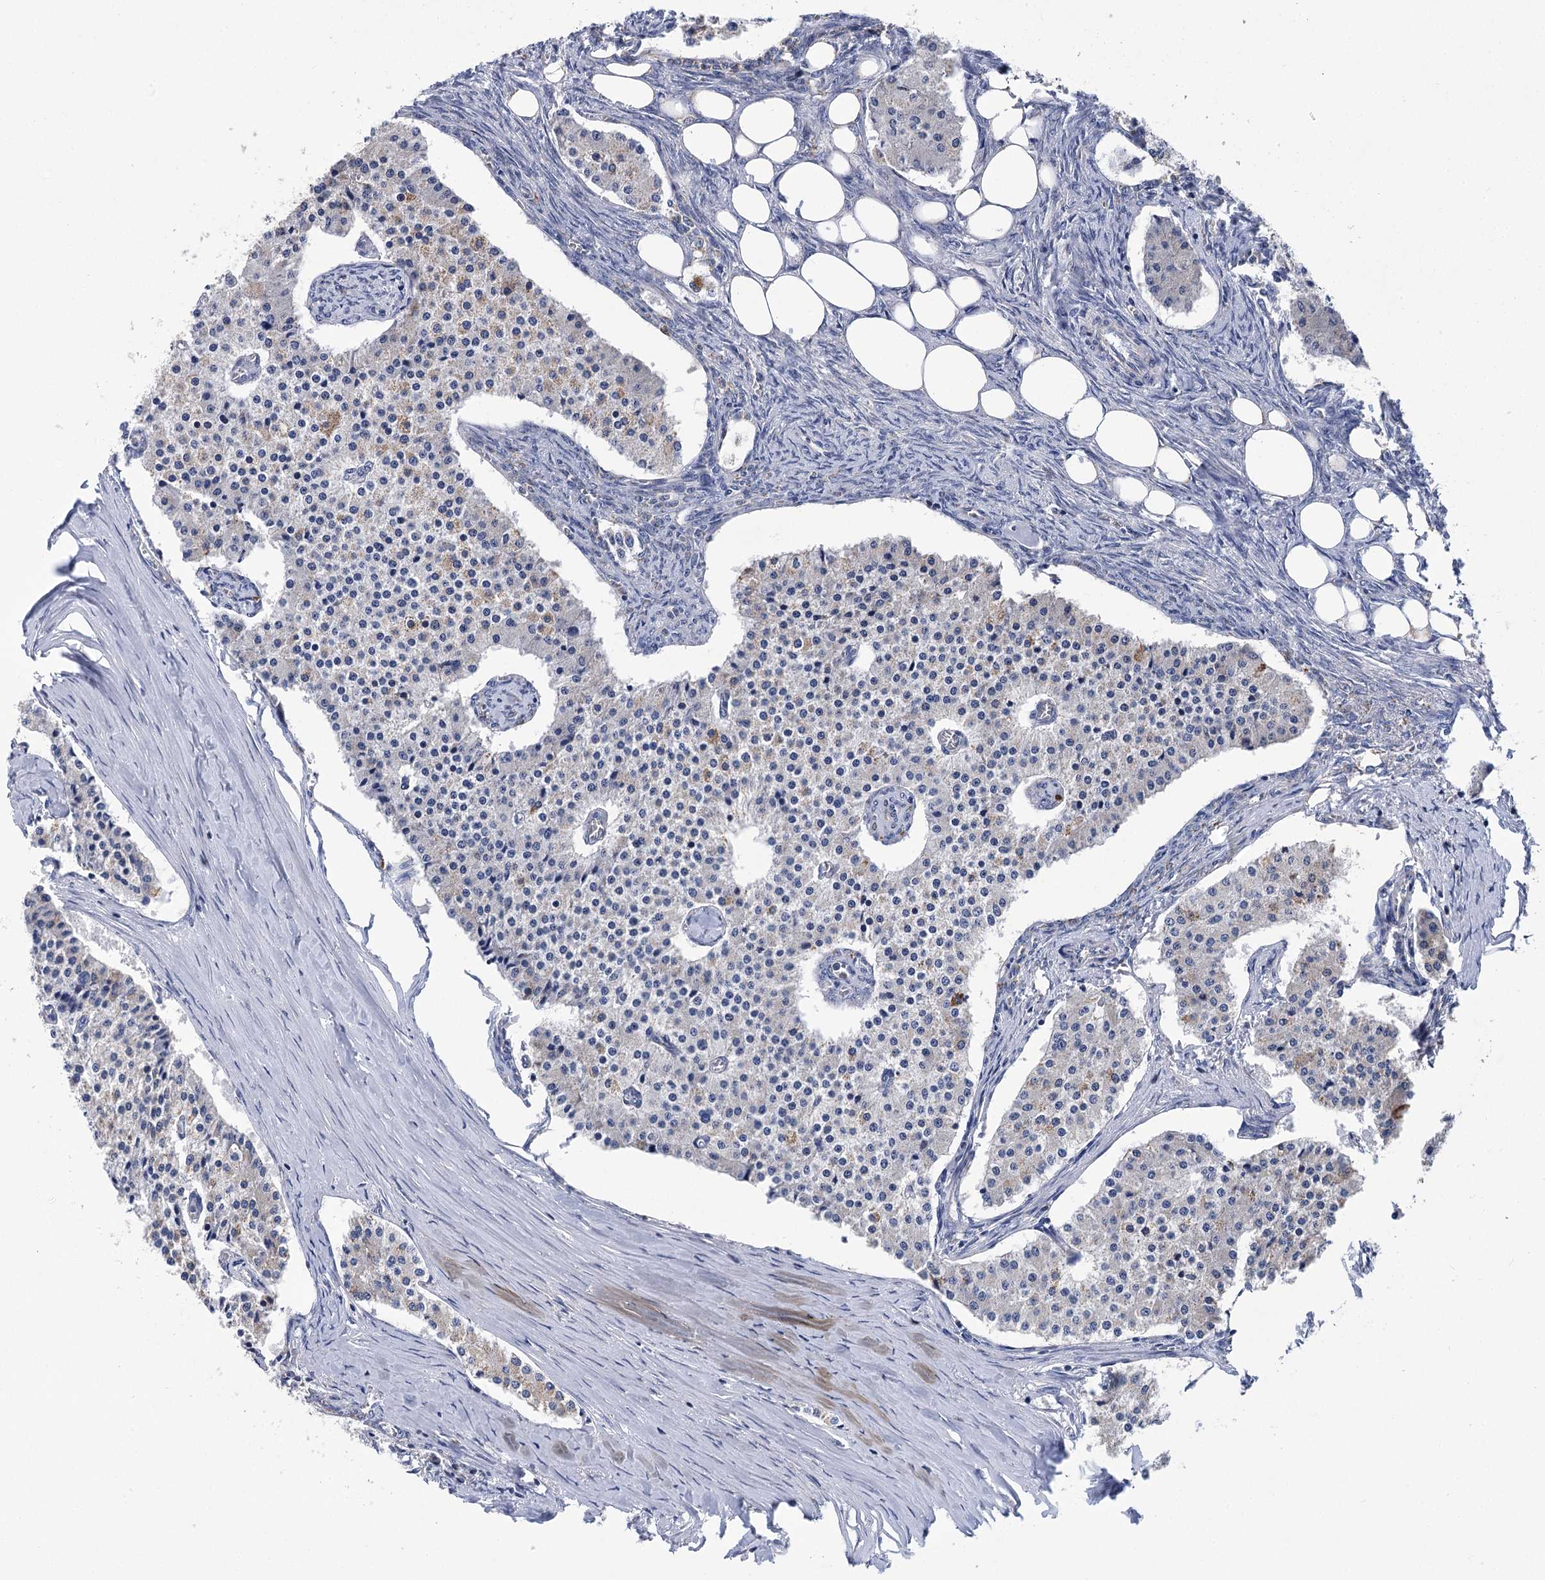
{"staining": {"intensity": "negative", "quantity": "none", "location": "none"}, "tissue": "carcinoid", "cell_type": "Tumor cells", "image_type": "cancer", "snomed": [{"axis": "morphology", "description": "Carcinoid, malignant, NOS"}, {"axis": "topography", "description": "Colon"}], "caption": "Protein analysis of carcinoid exhibits no significant staining in tumor cells.", "gene": "CCDC73", "patient": {"sex": "female", "age": 52}}